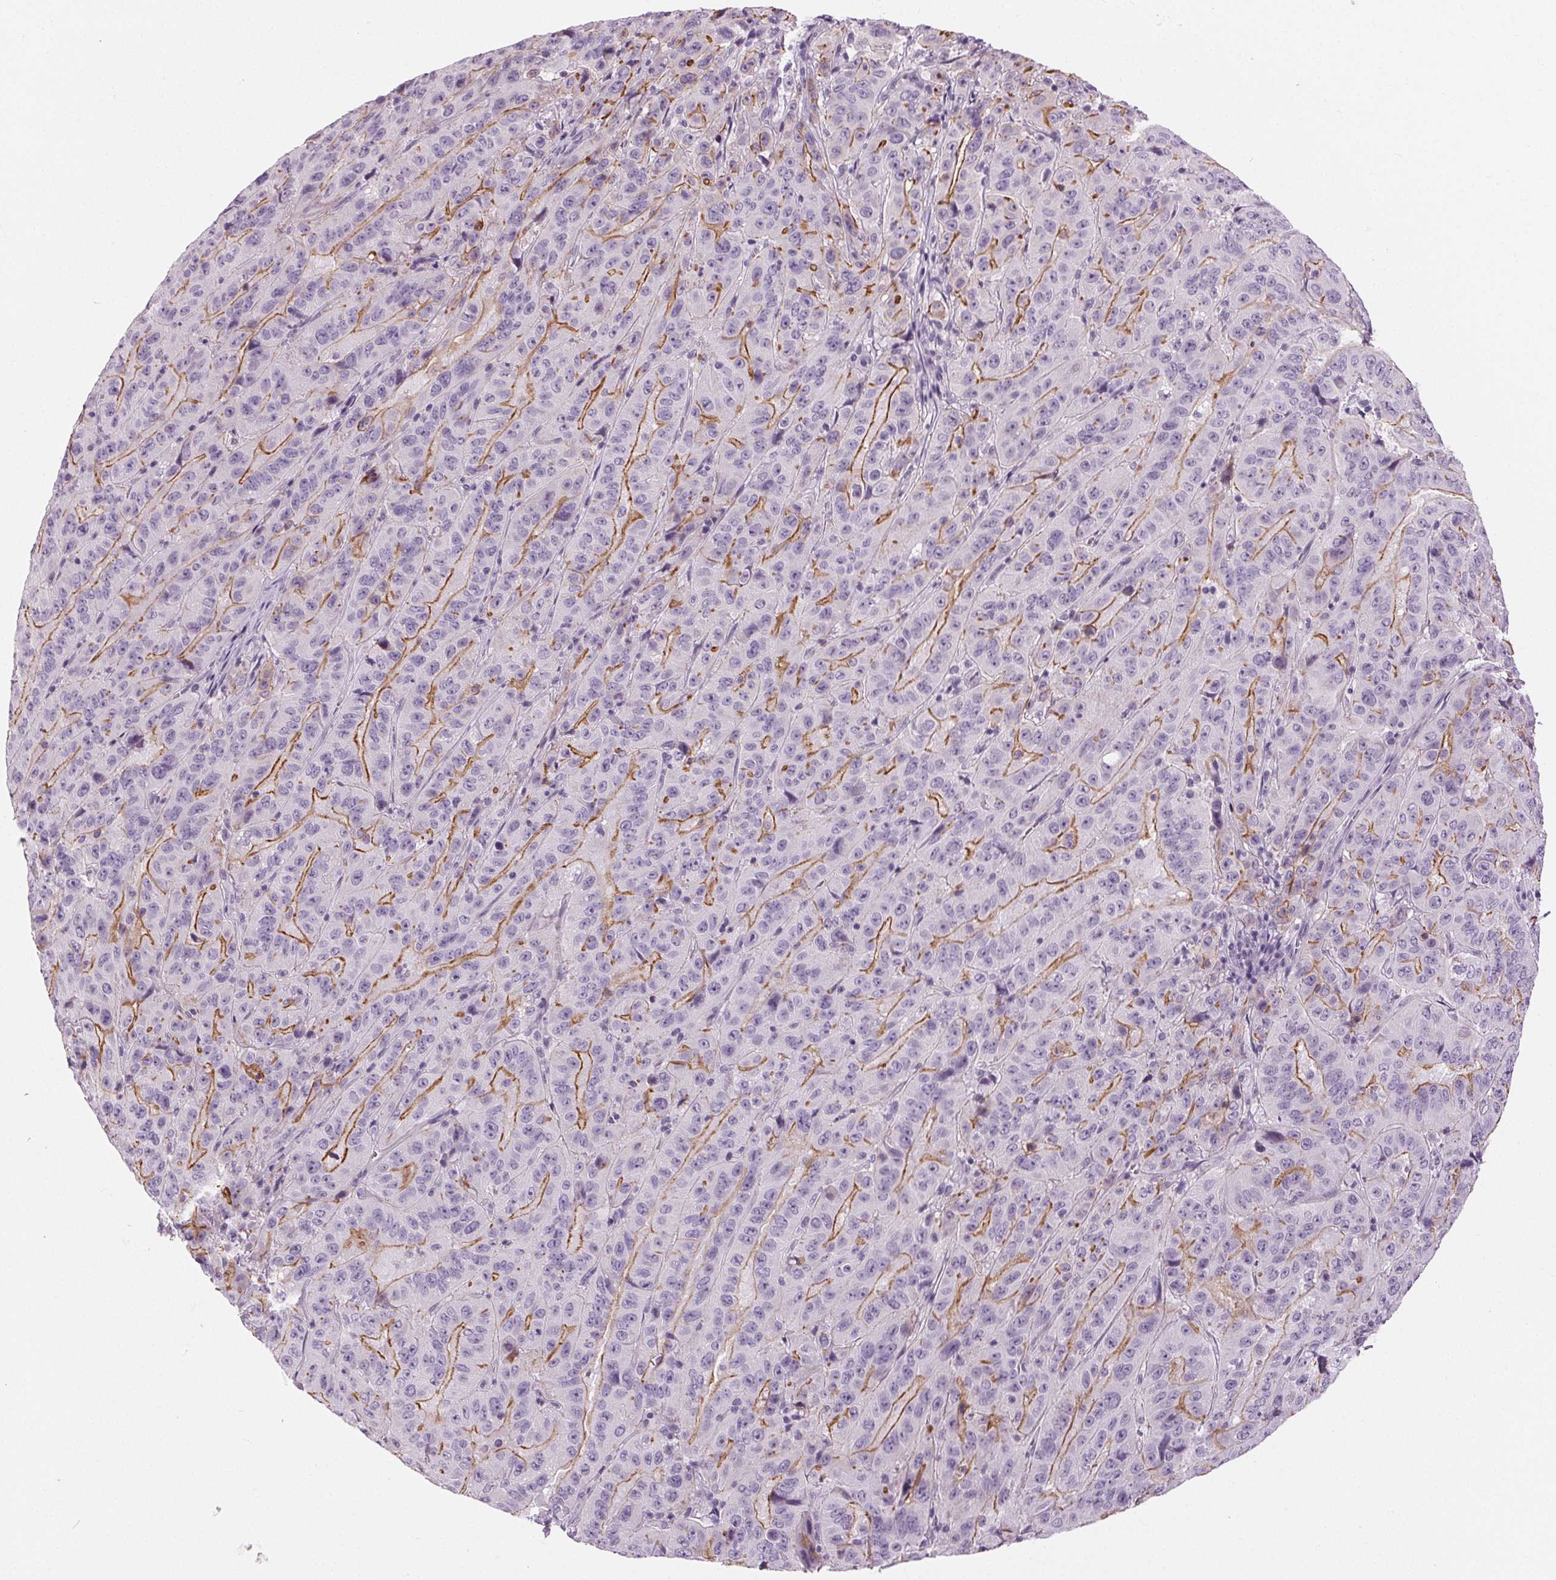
{"staining": {"intensity": "moderate", "quantity": "25%-75%", "location": "cytoplasmic/membranous"}, "tissue": "pancreatic cancer", "cell_type": "Tumor cells", "image_type": "cancer", "snomed": [{"axis": "morphology", "description": "Adenocarcinoma, NOS"}, {"axis": "topography", "description": "Pancreas"}], "caption": "Human pancreatic cancer (adenocarcinoma) stained for a protein (brown) exhibits moderate cytoplasmic/membranous positive positivity in about 25%-75% of tumor cells.", "gene": "MISP", "patient": {"sex": "male", "age": 63}}